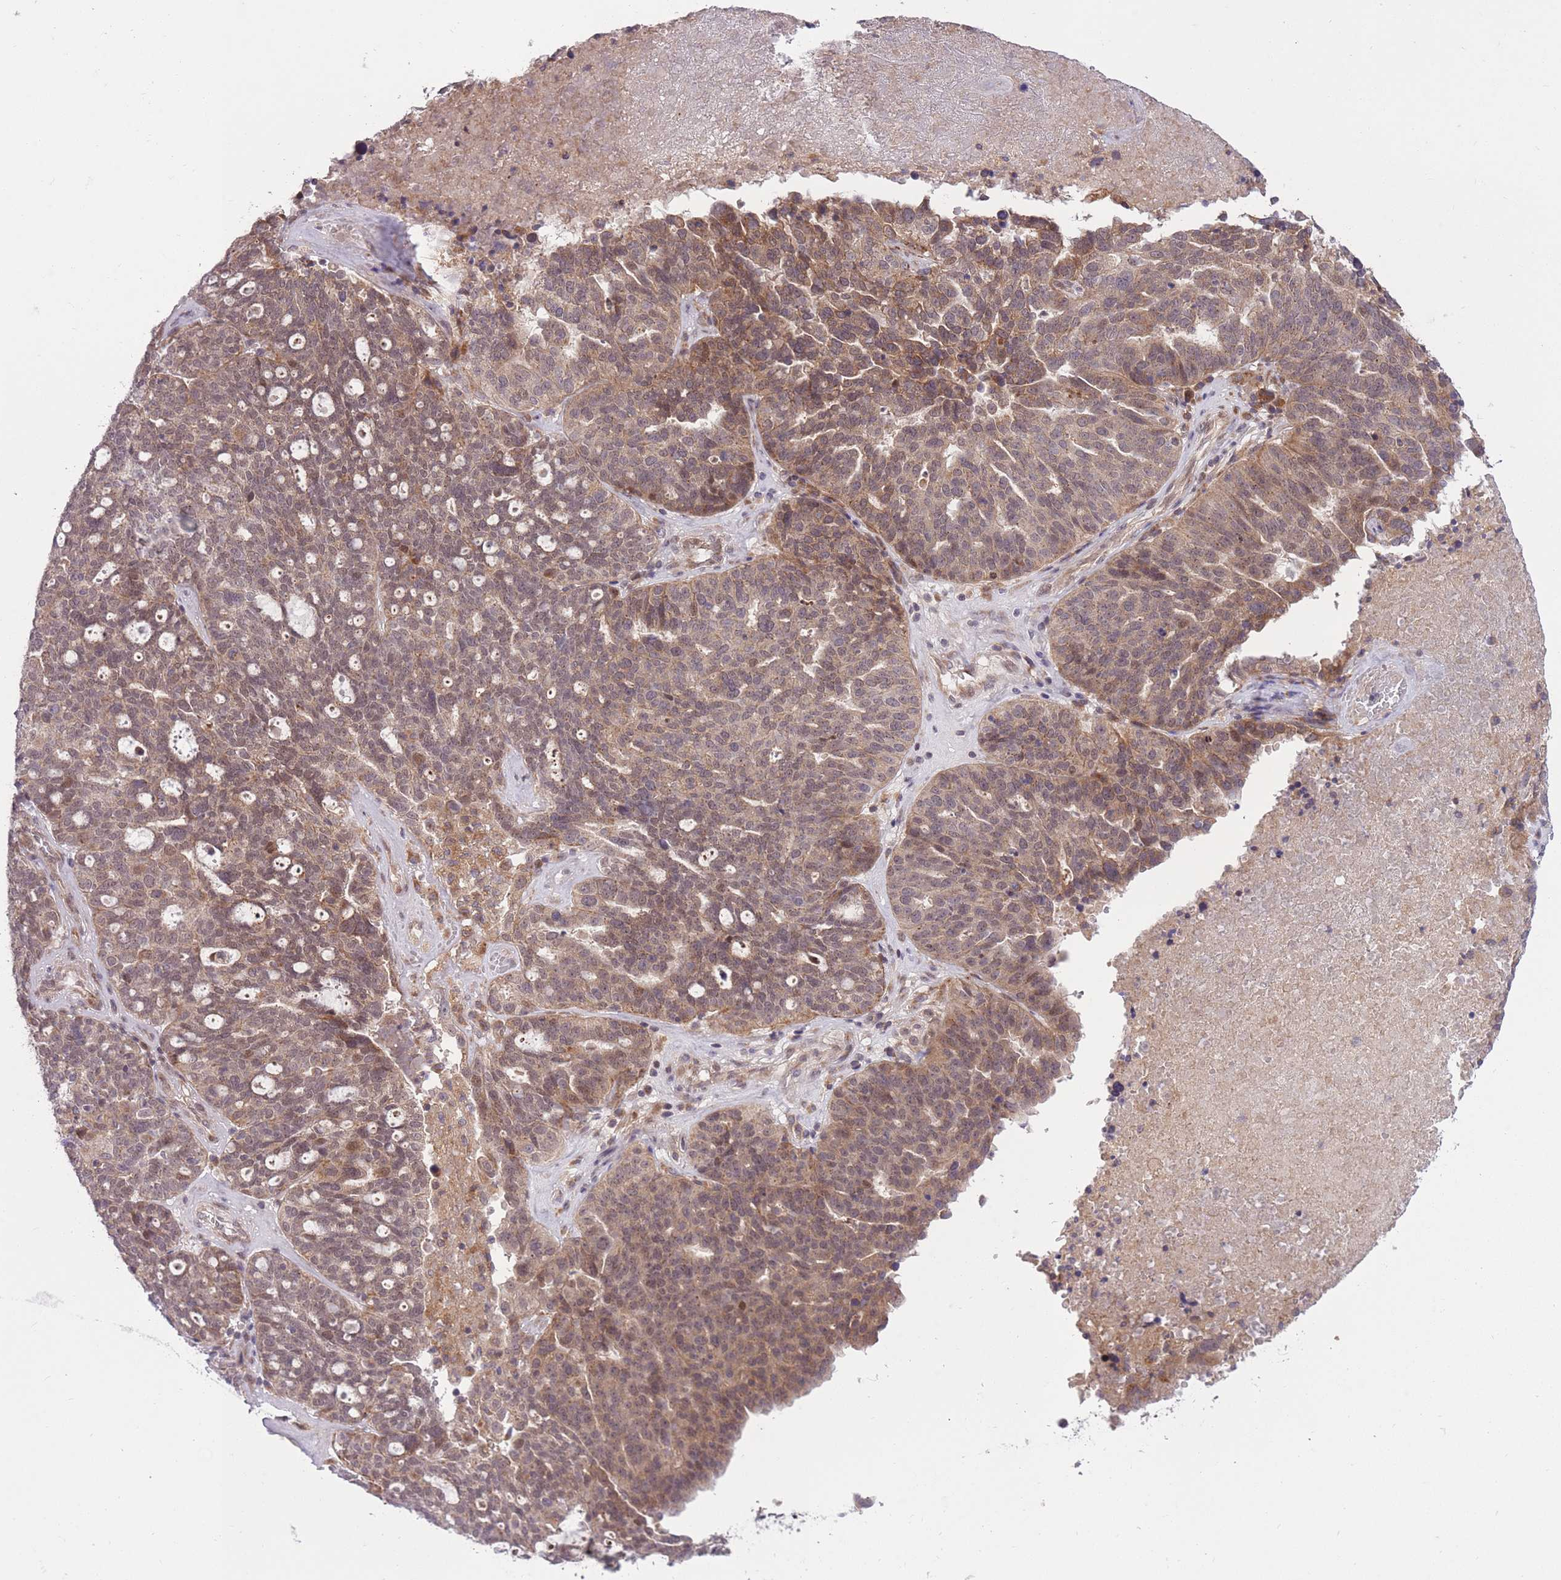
{"staining": {"intensity": "moderate", "quantity": ">75%", "location": "cytoplasmic/membranous,nuclear"}, "tissue": "ovarian cancer", "cell_type": "Tumor cells", "image_type": "cancer", "snomed": [{"axis": "morphology", "description": "Cystadenocarcinoma, serous, NOS"}, {"axis": "topography", "description": "Ovary"}], "caption": "Ovarian cancer stained with a protein marker demonstrates moderate staining in tumor cells.", "gene": "ZNF391", "patient": {"sex": "female", "age": 59}}